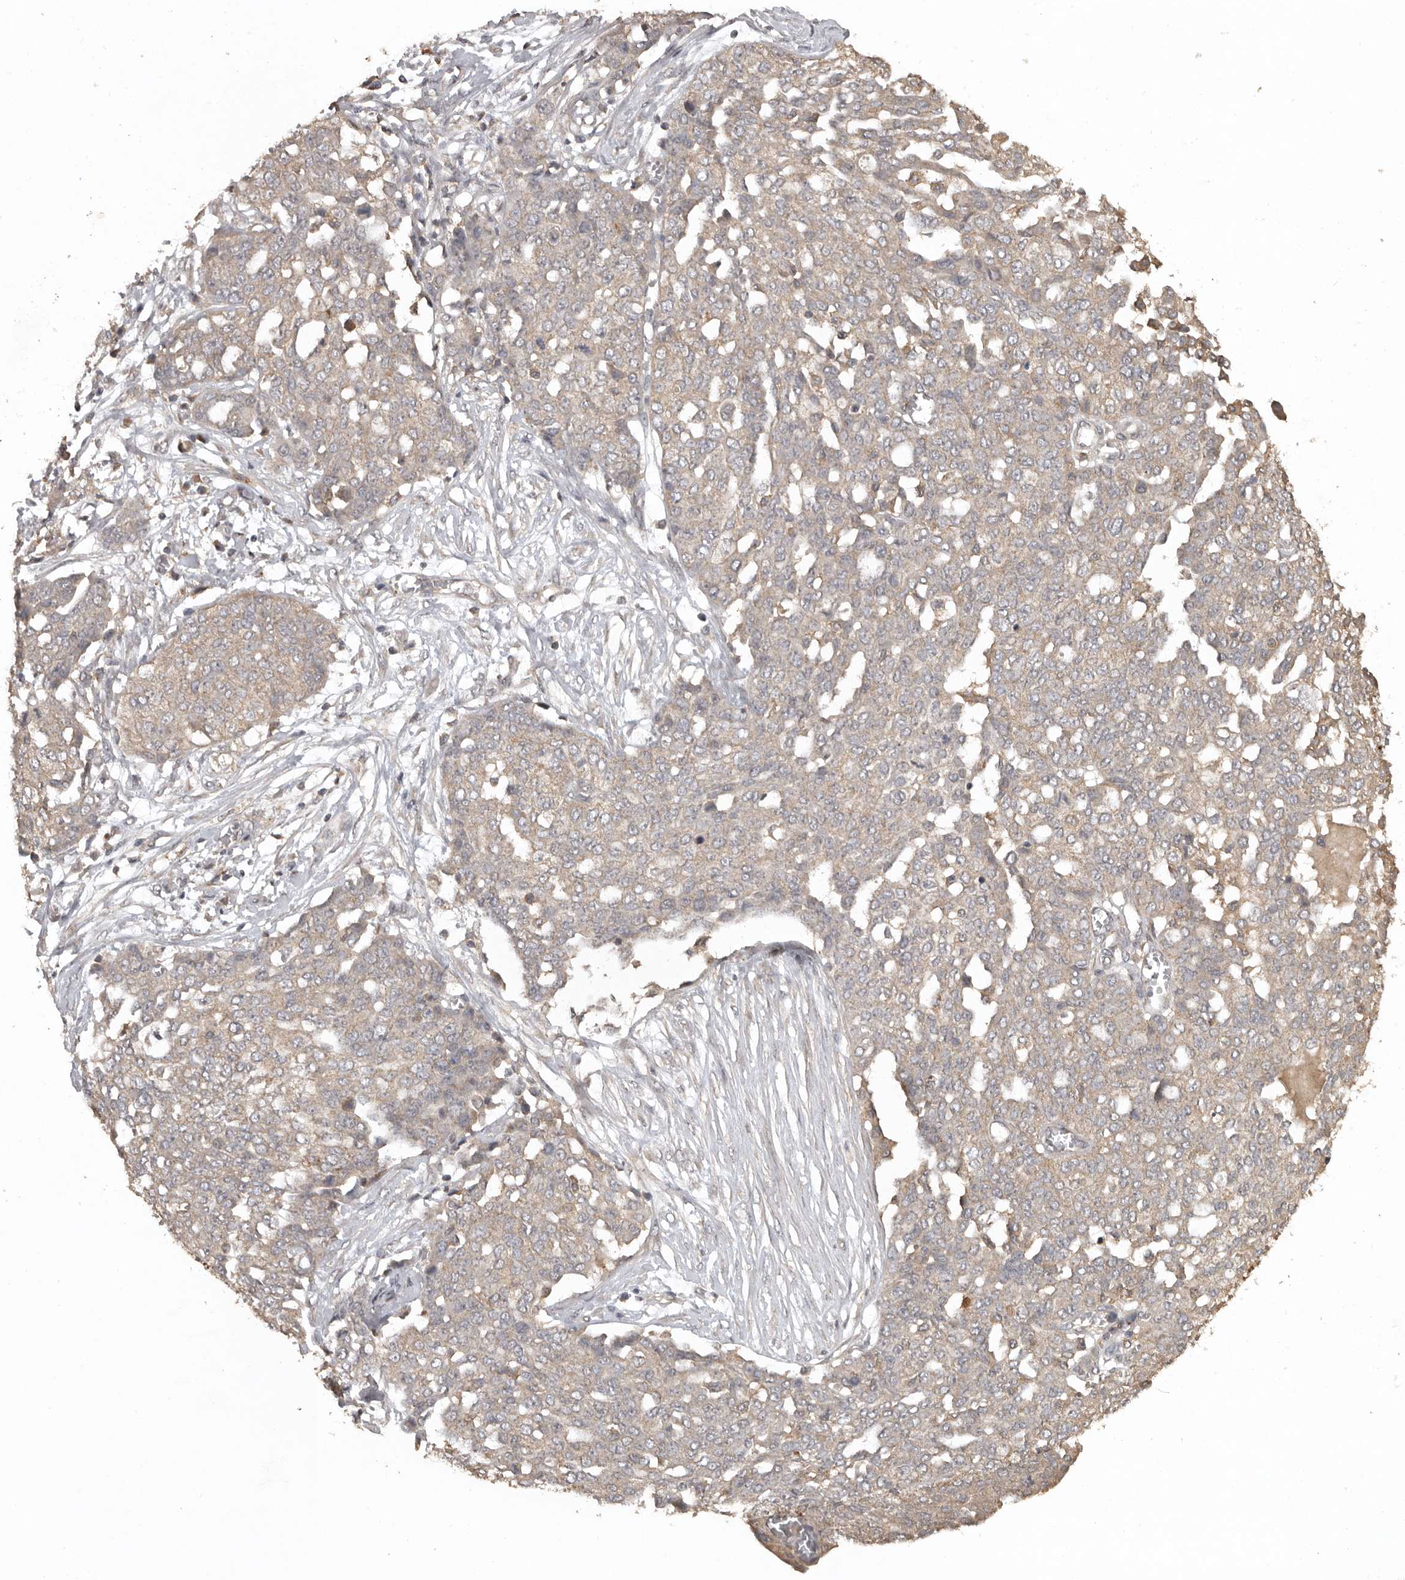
{"staining": {"intensity": "weak", "quantity": "25%-75%", "location": "cytoplasmic/membranous"}, "tissue": "ovarian cancer", "cell_type": "Tumor cells", "image_type": "cancer", "snomed": [{"axis": "morphology", "description": "Cystadenocarcinoma, serous, NOS"}, {"axis": "topography", "description": "Soft tissue"}, {"axis": "topography", "description": "Ovary"}], "caption": "IHC histopathology image of human ovarian serous cystadenocarcinoma stained for a protein (brown), which reveals low levels of weak cytoplasmic/membranous expression in approximately 25%-75% of tumor cells.", "gene": "ADAMTS4", "patient": {"sex": "female", "age": 57}}